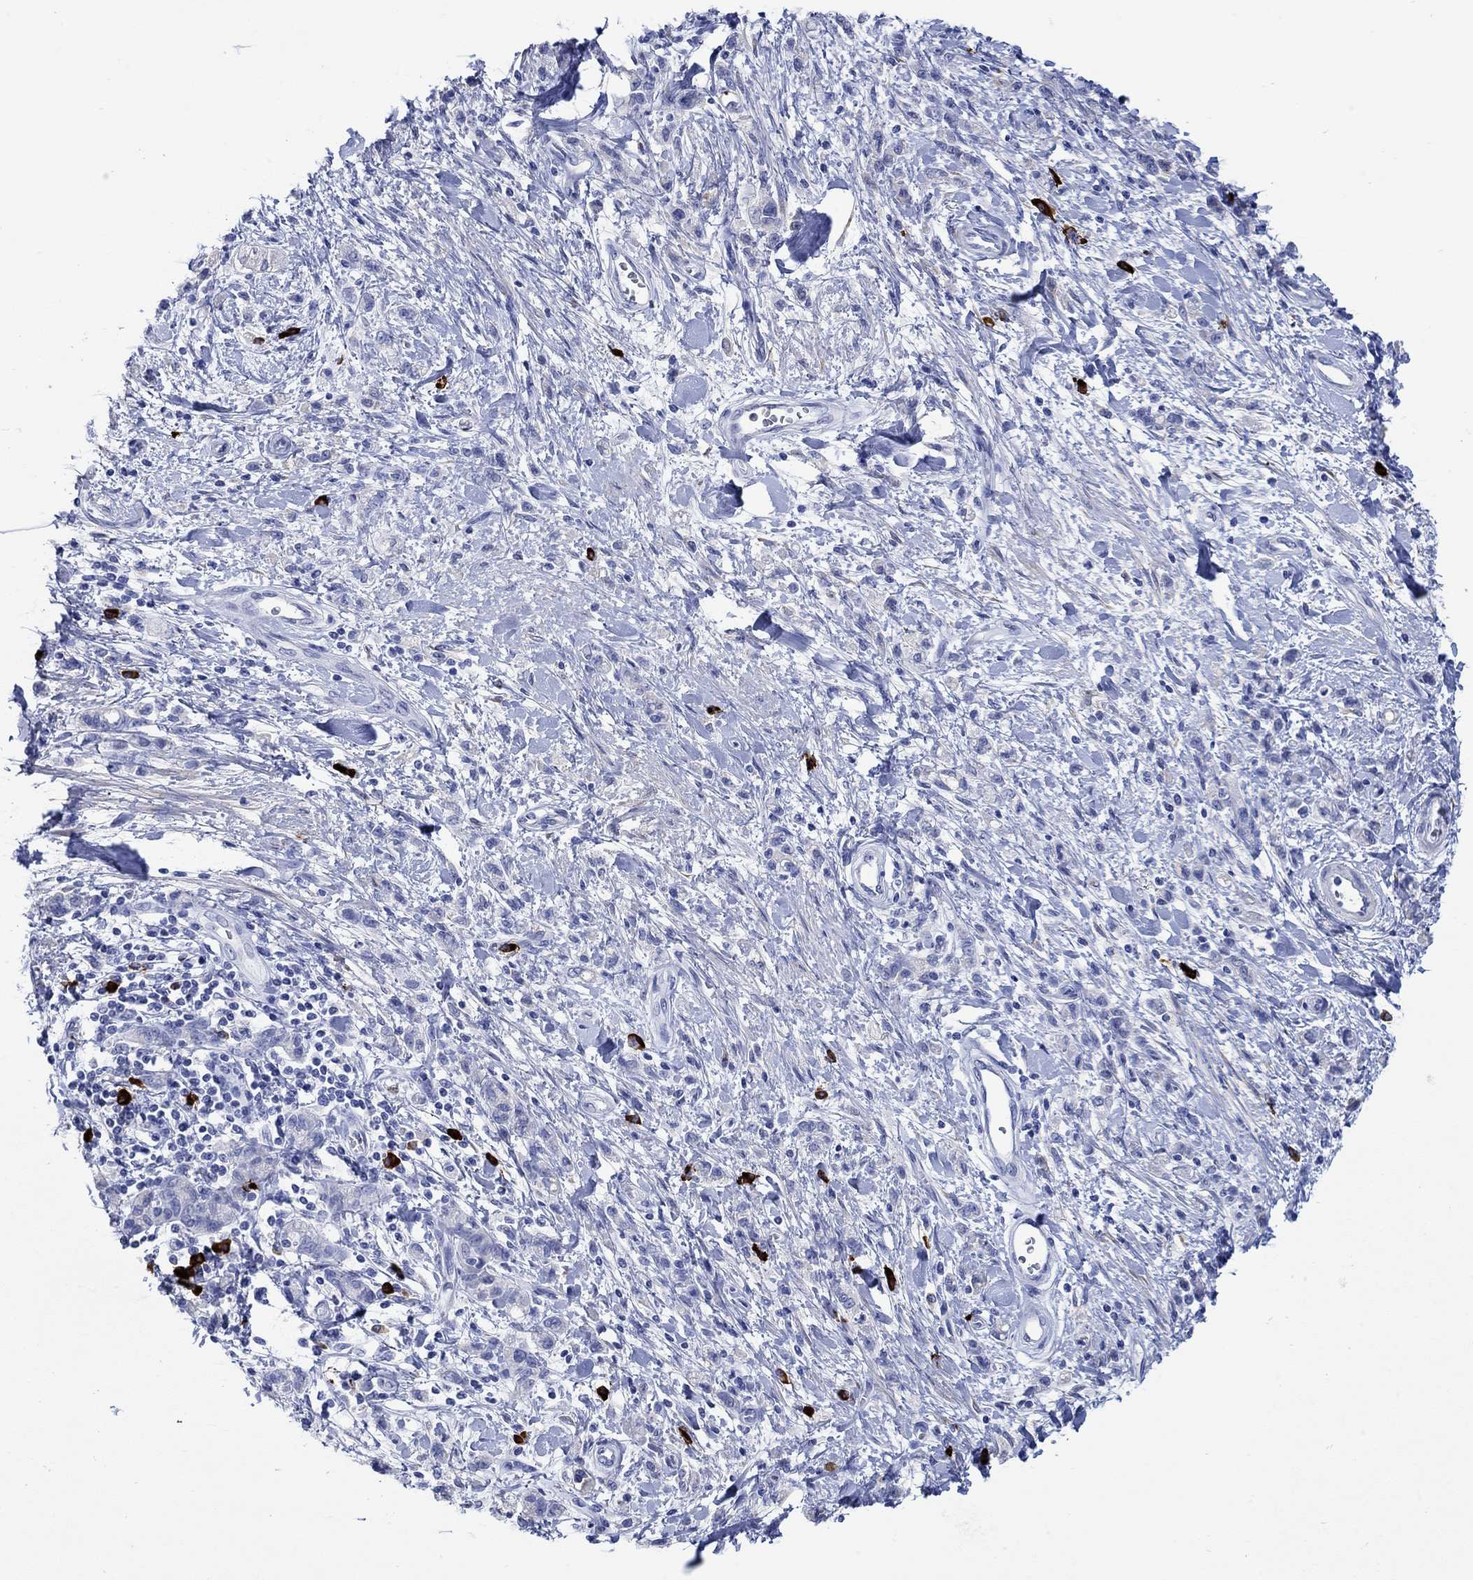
{"staining": {"intensity": "negative", "quantity": "none", "location": "none"}, "tissue": "stomach cancer", "cell_type": "Tumor cells", "image_type": "cancer", "snomed": [{"axis": "morphology", "description": "Adenocarcinoma, NOS"}, {"axis": "topography", "description": "Stomach"}], "caption": "Immunohistochemical staining of human stomach cancer displays no significant expression in tumor cells. The staining was performed using DAB to visualize the protein expression in brown, while the nuclei were stained in blue with hematoxylin (Magnification: 20x).", "gene": "P2RY6", "patient": {"sex": "male", "age": 77}}